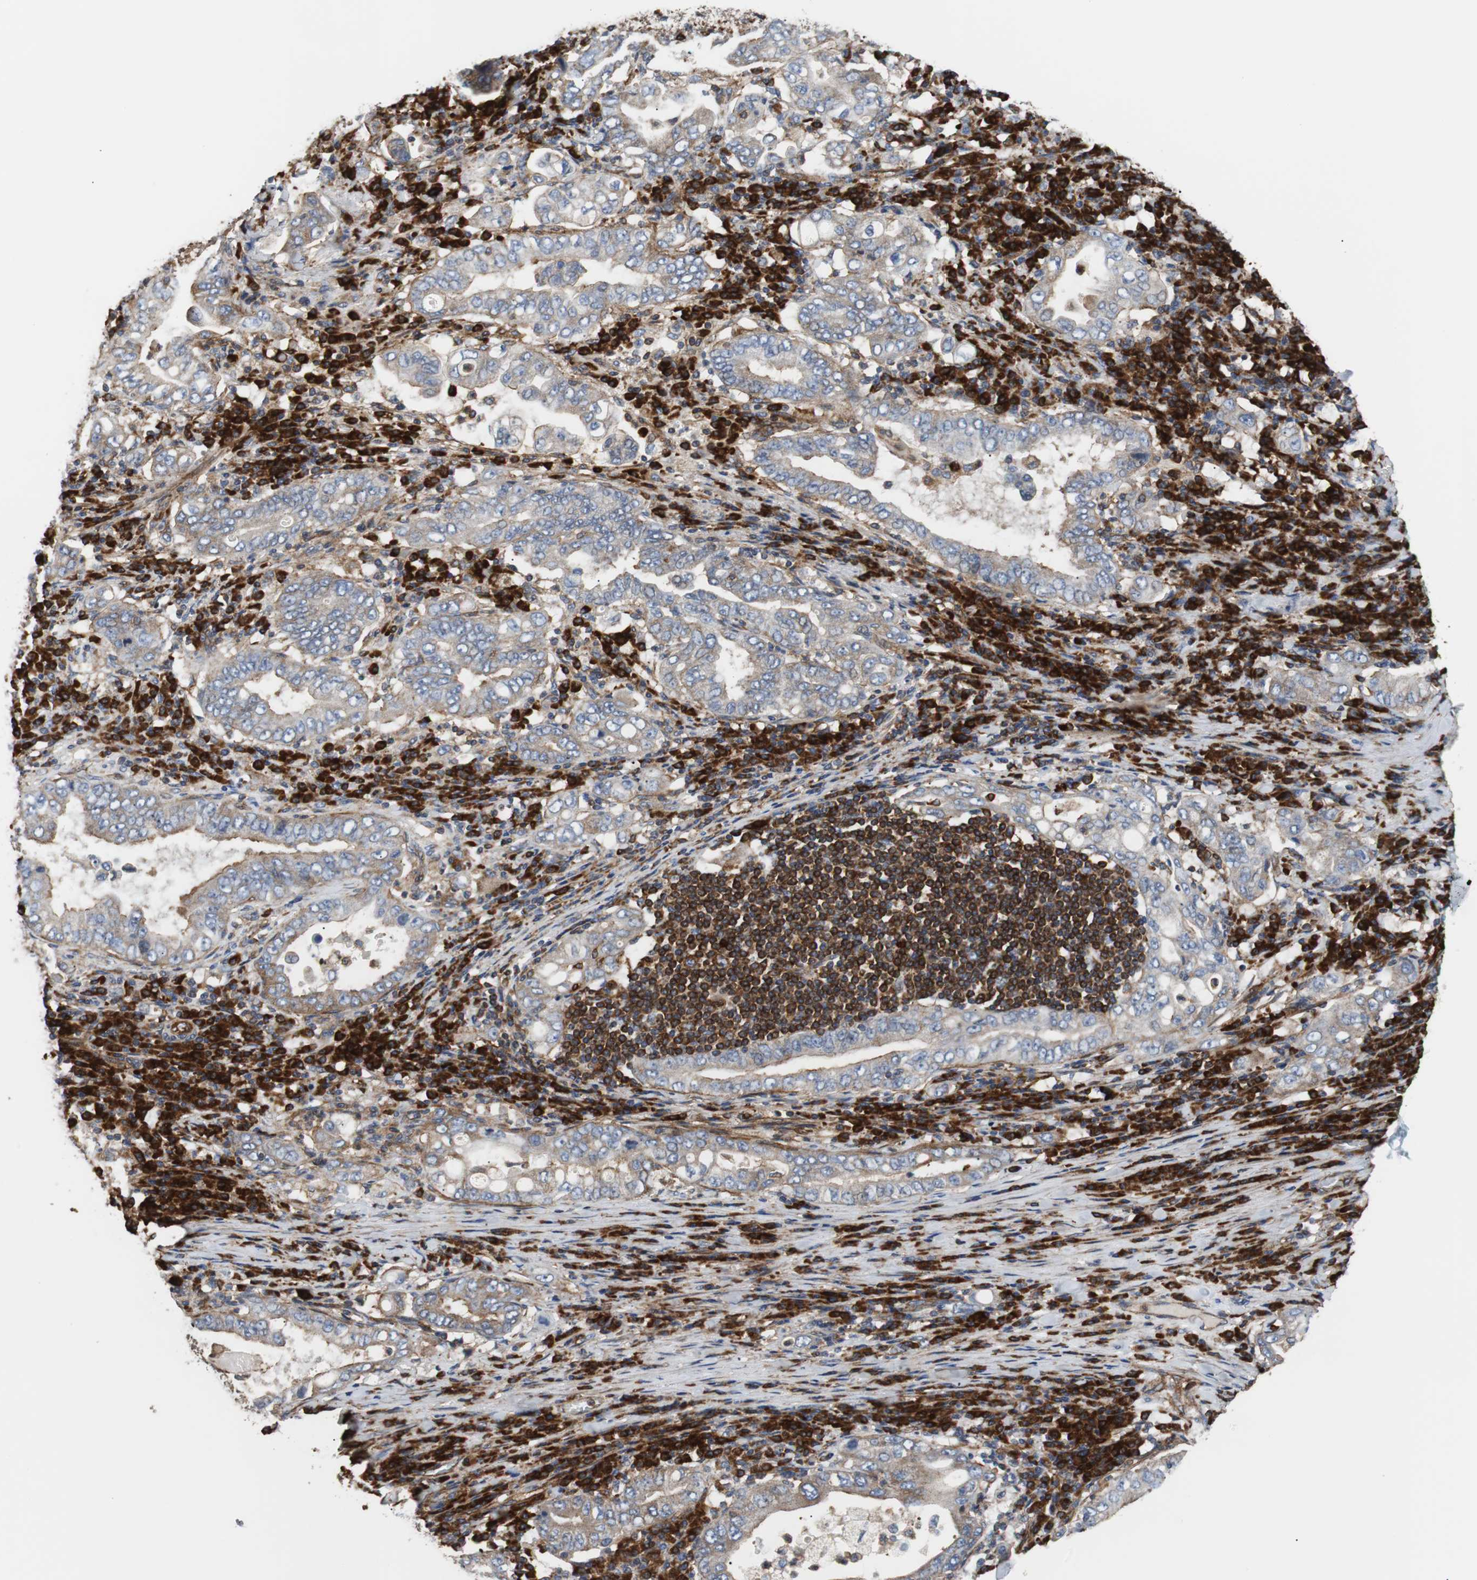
{"staining": {"intensity": "weak", "quantity": ">75%", "location": "cytoplasmic/membranous"}, "tissue": "stomach cancer", "cell_type": "Tumor cells", "image_type": "cancer", "snomed": [{"axis": "morphology", "description": "Normal tissue, NOS"}, {"axis": "morphology", "description": "Adenocarcinoma, NOS"}, {"axis": "topography", "description": "Esophagus"}, {"axis": "topography", "description": "Stomach, upper"}, {"axis": "topography", "description": "Peripheral nerve tissue"}], "caption": "Human stomach cancer (adenocarcinoma) stained with a protein marker exhibits weak staining in tumor cells.", "gene": "PLCG2", "patient": {"sex": "male", "age": 62}}